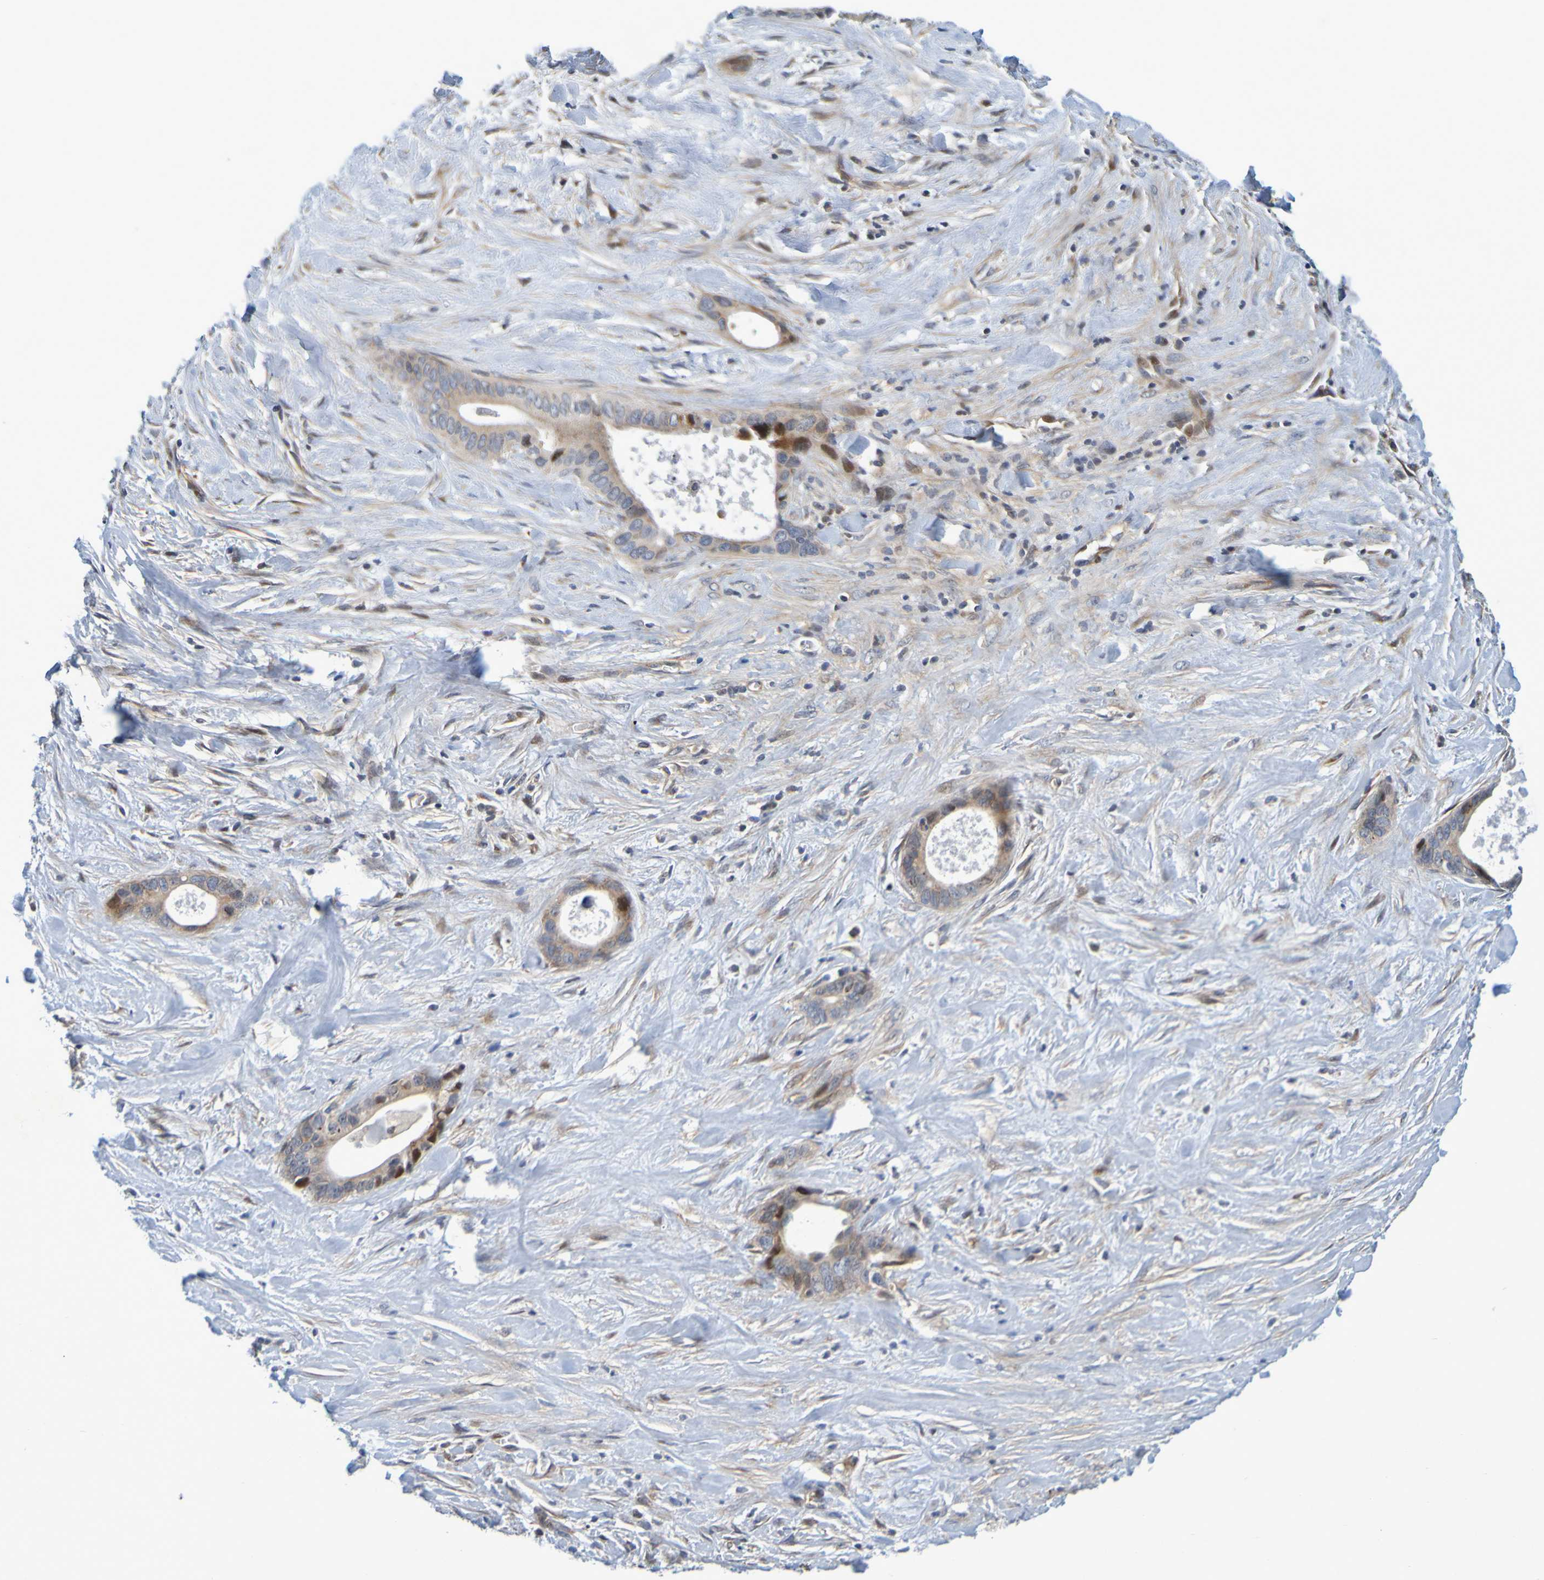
{"staining": {"intensity": "moderate", "quantity": ">75%", "location": "cytoplasmic/membranous"}, "tissue": "liver cancer", "cell_type": "Tumor cells", "image_type": "cancer", "snomed": [{"axis": "morphology", "description": "Cholangiocarcinoma"}, {"axis": "topography", "description": "Liver"}], "caption": "This photomicrograph demonstrates immunohistochemistry (IHC) staining of liver cancer (cholangiocarcinoma), with medium moderate cytoplasmic/membranous staining in approximately >75% of tumor cells.", "gene": "CCDC51", "patient": {"sex": "female", "age": 55}}